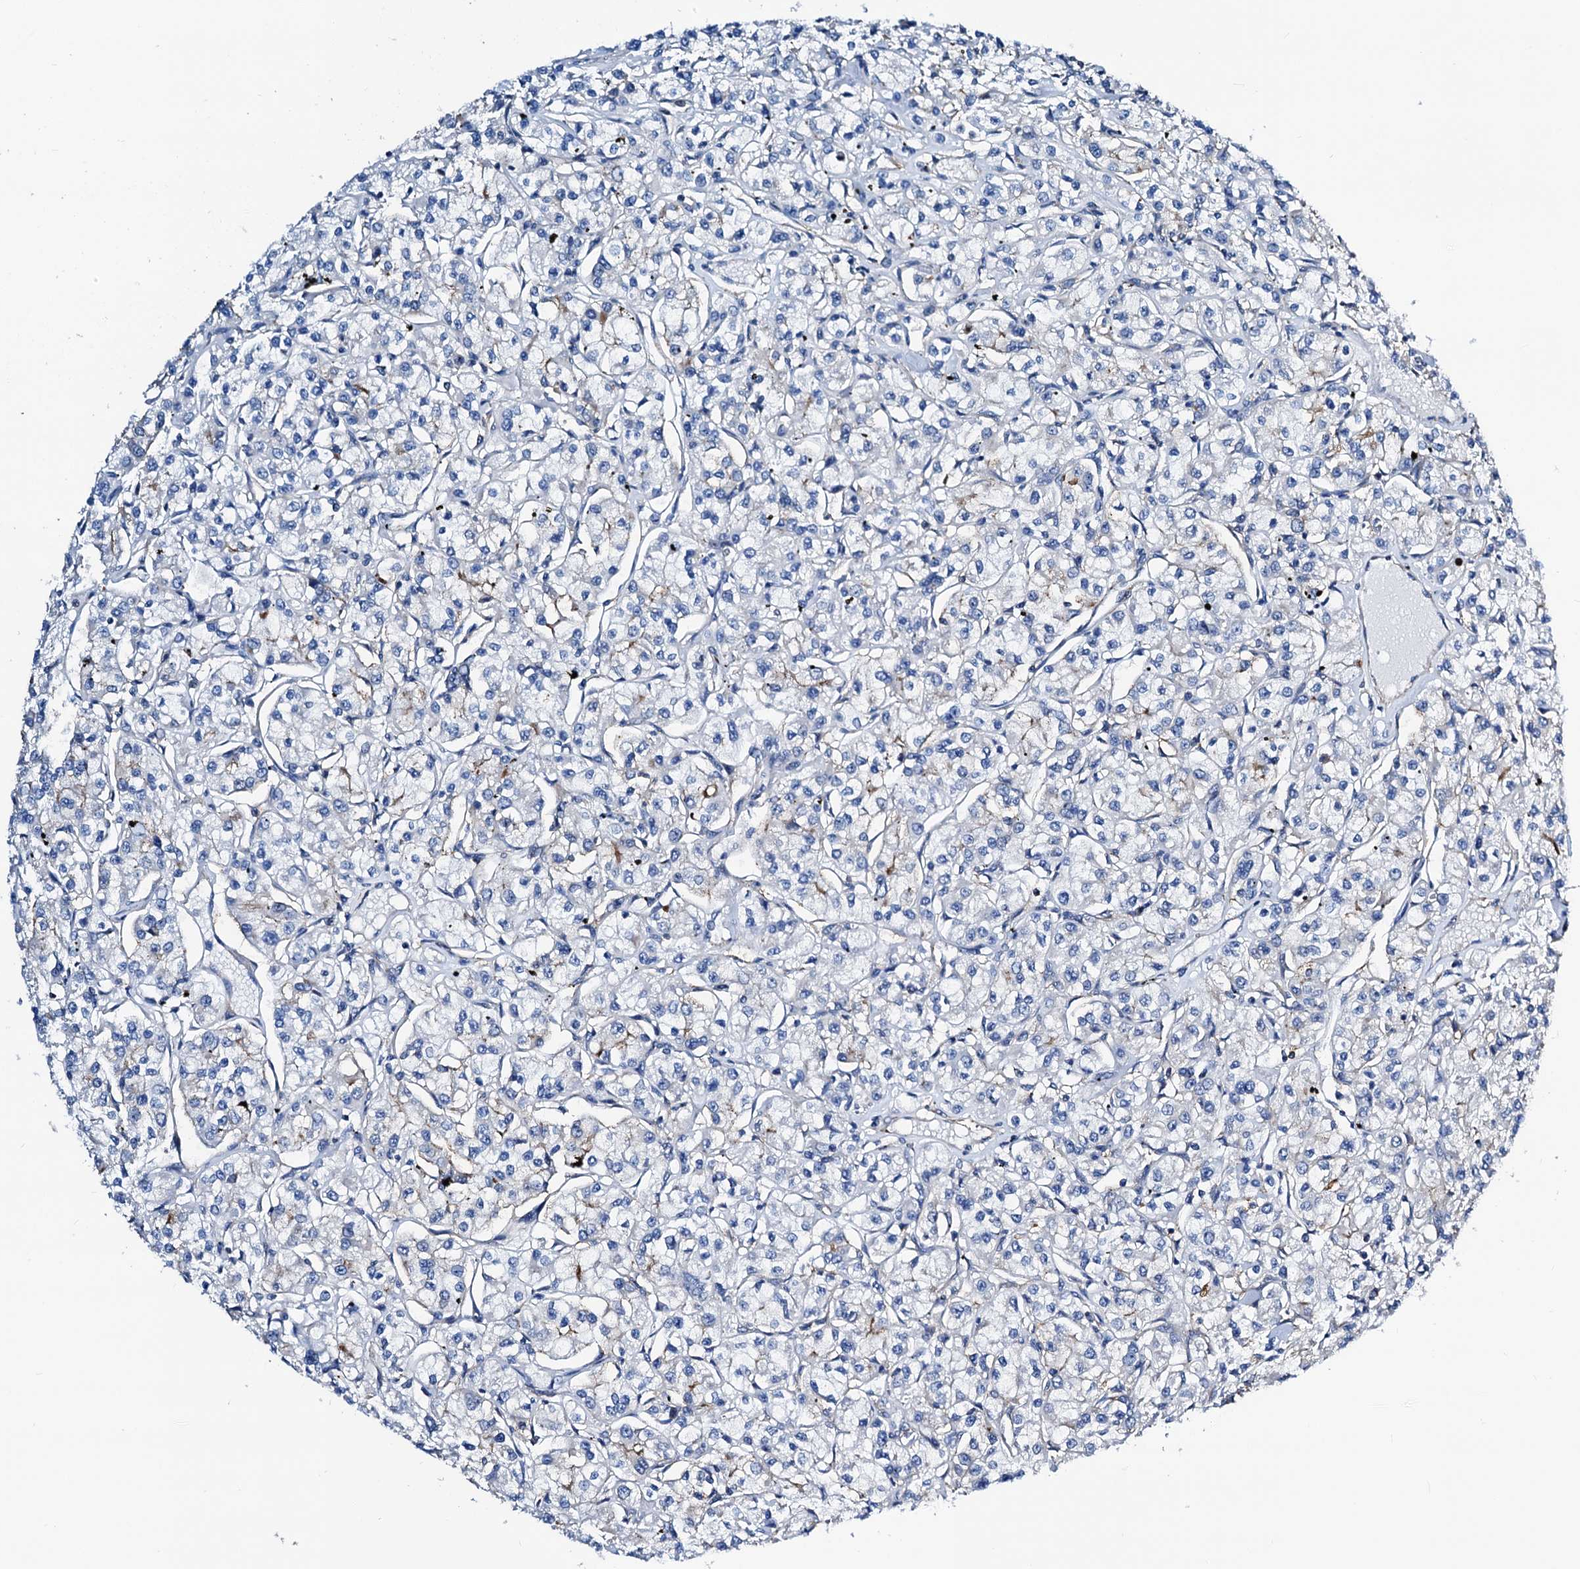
{"staining": {"intensity": "negative", "quantity": "none", "location": "none"}, "tissue": "renal cancer", "cell_type": "Tumor cells", "image_type": "cancer", "snomed": [{"axis": "morphology", "description": "Adenocarcinoma, NOS"}, {"axis": "topography", "description": "Kidney"}], "caption": "DAB (3,3'-diaminobenzidine) immunohistochemical staining of renal cancer (adenocarcinoma) shows no significant expression in tumor cells.", "gene": "GCOM1", "patient": {"sex": "female", "age": 59}}